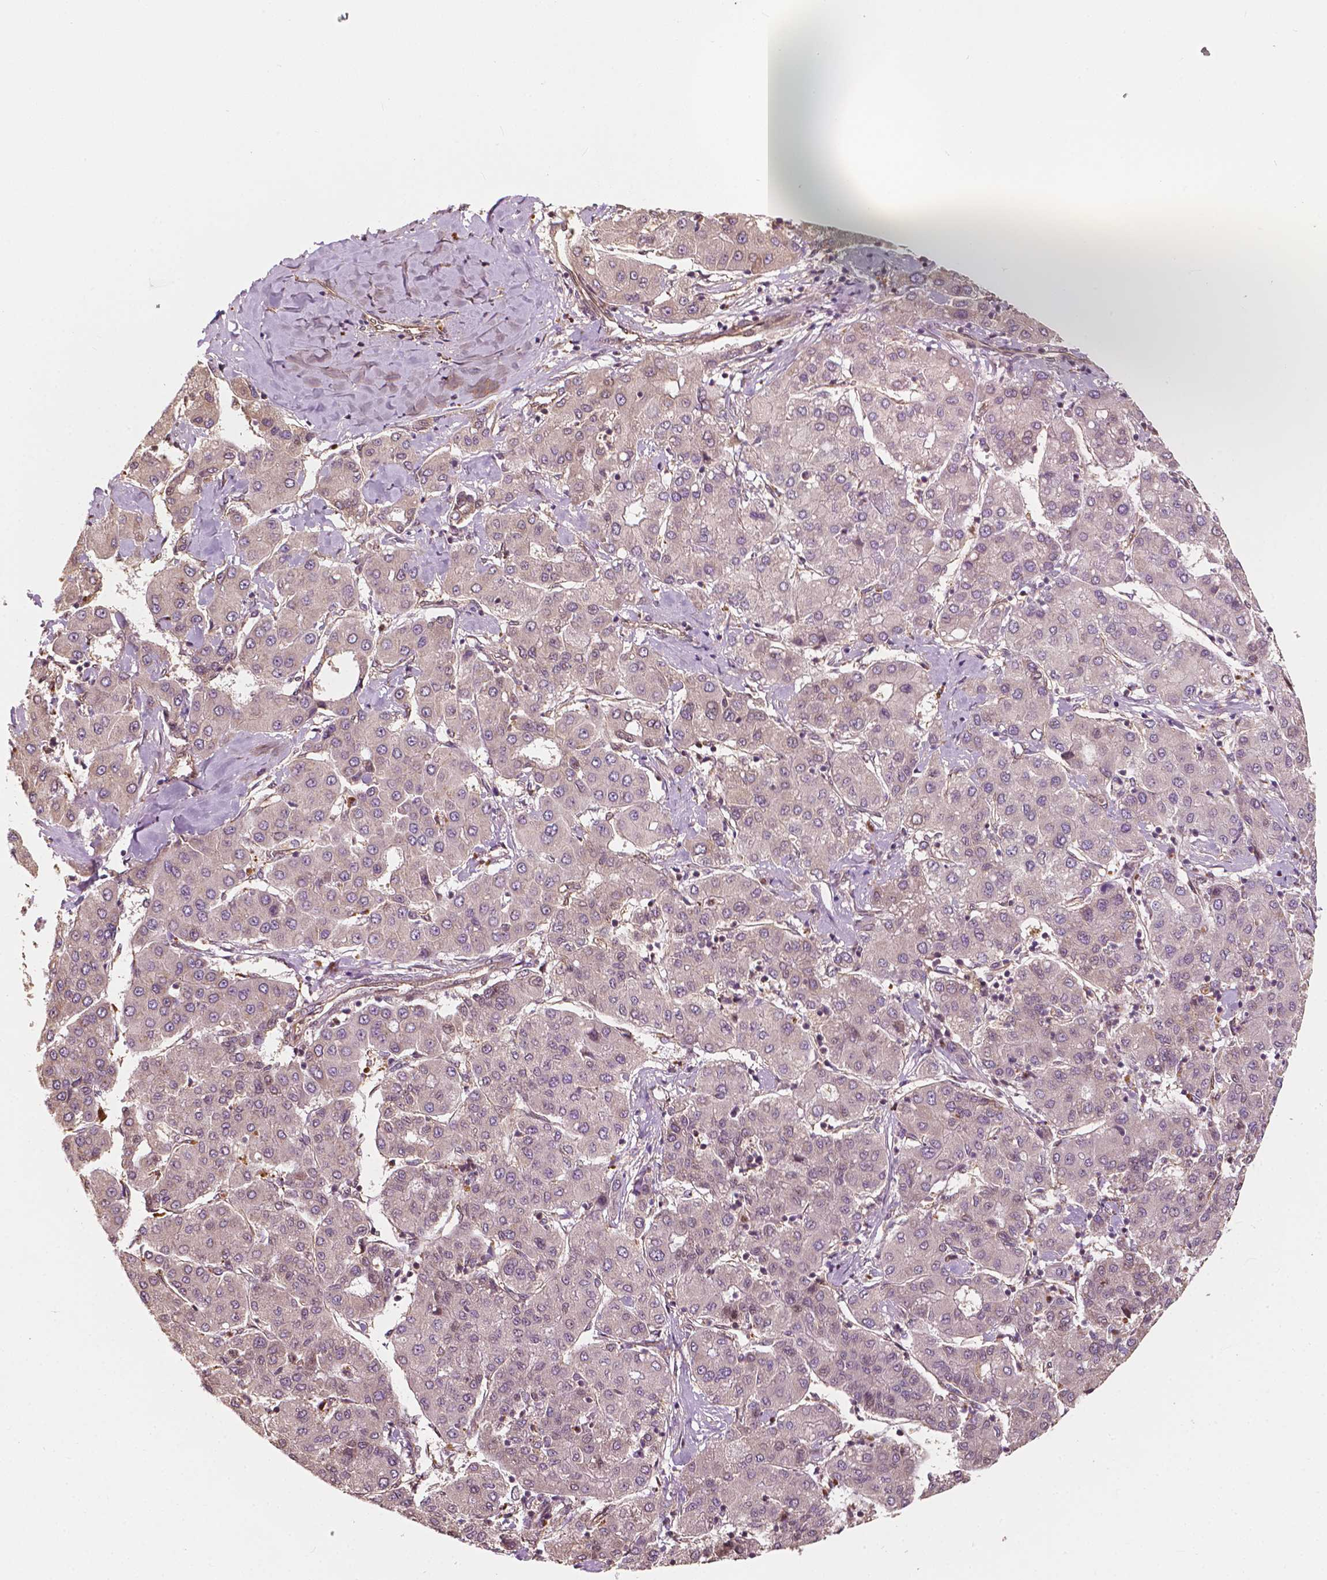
{"staining": {"intensity": "negative", "quantity": "none", "location": "none"}, "tissue": "liver cancer", "cell_type": "Tumor cells", "image_type": "cancer", "snomed": [{"axis": "morphology", "description": "Carcinoma, Hepatocellular, NOS"}, {"axis": "topography", "description": "Liver"}], "caption": "A histopathology image of human hepatocellular carcinoma (liver) is negative for staining in tumor cells. (DAB immunohistochemistry (IHC) with hematoxylin counter stain).", "gene": "G3BP1", "patient": {"sex": "male", "age": 65}}